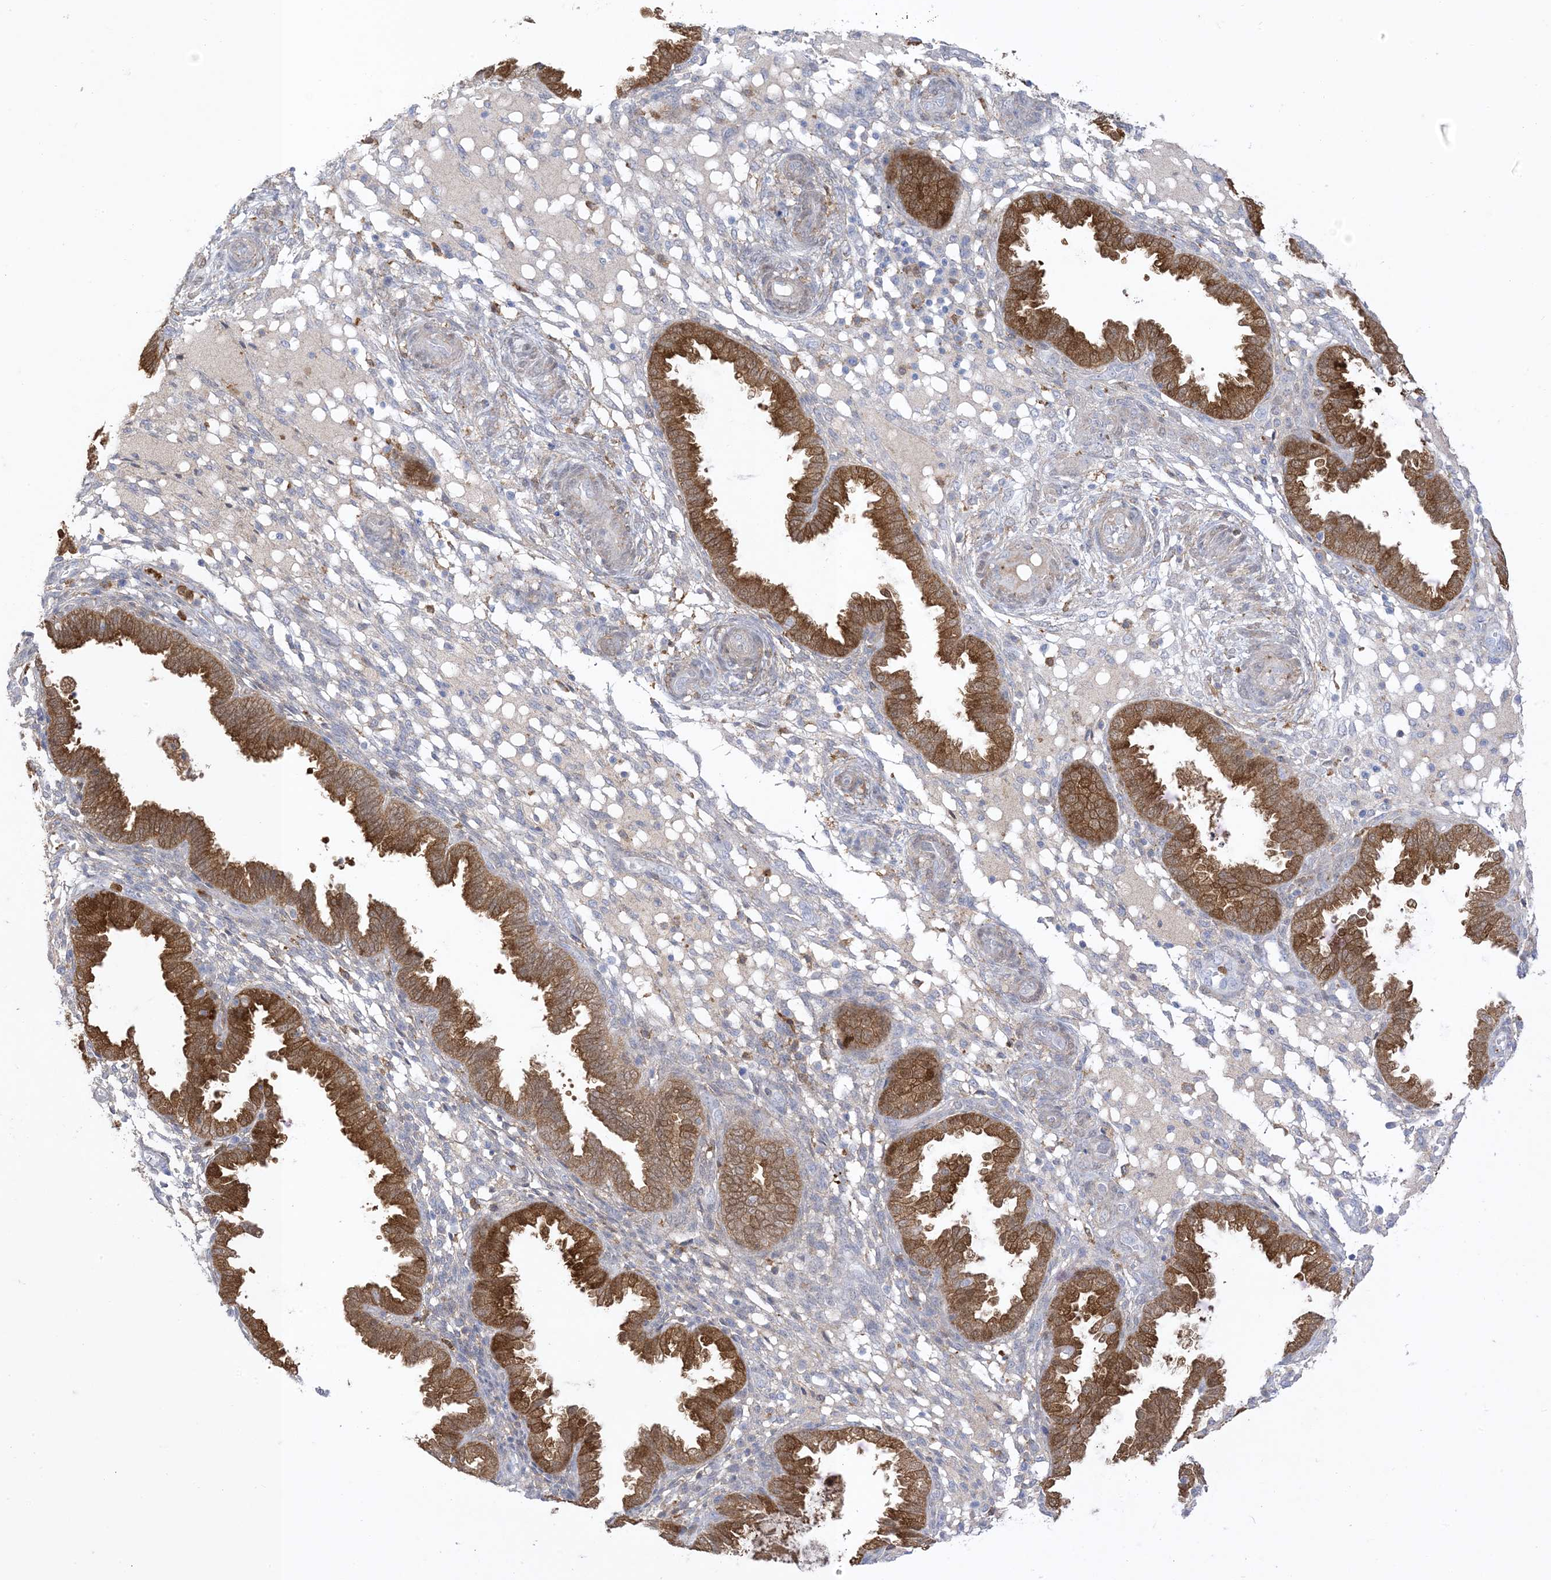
{"staining": {"intensity": "weak", "quantity": "25%-75%", "location": "cytoplasmic/membranous"}, "tissue": "endometrium", "cell_type": "Cells in endometrial stroma", "image_type": "normal", "snomed": [{"axis": "morphology", "description": "Normal tissue, NOS"}, {"axis": "topography", "description": "Endometrium"}], "caption": "A micrograph of endometrium stained for a protein shows weak cytoplasmic/membranous brown staining in cells in endometrial stroma. The protein of interest is shown in brown color, while the nuclei are stained blue.", "gene": "GSN", "patient": {"sex": "female", "age": 33}}